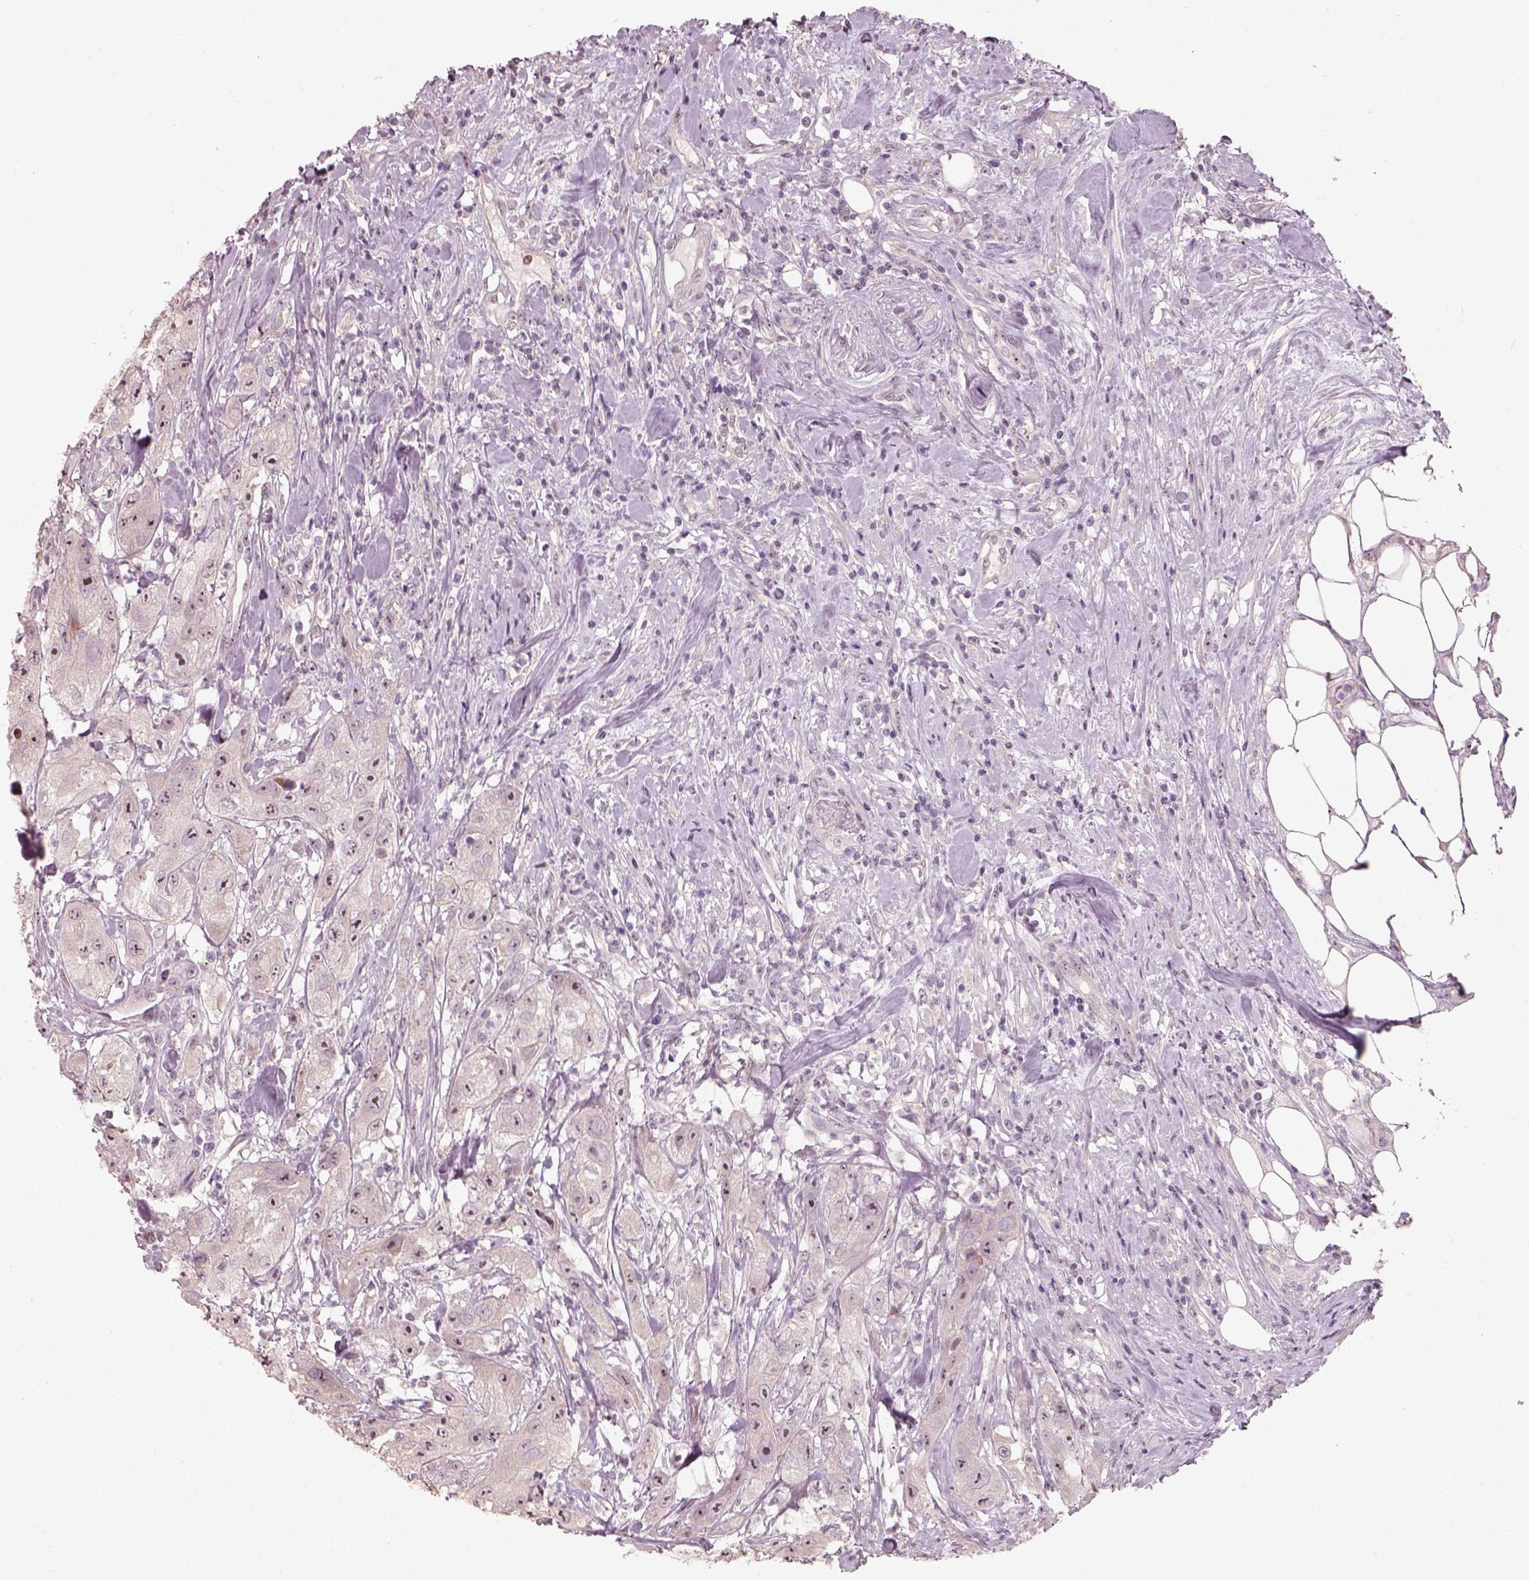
{"staining": {"intensity": "weak", "quantity": ">75%", "location": "nuclear"}, "tissue": "urothelial cancer", "cell_type": "Tumor cells", "image_type": "cancer", "snomed": [{"axis": "morphology", "description": "Urothelial carcinoma, High grade"}, {"axis": "topography", "description": "Urinary bladder"}], "caption": "Brown immunohistochemical staining in human high-grade urothelial carcinoma displays weak nuclear positivity in about >75% of tumor cells. (brown staining indicates protein expression, while blue staining denotes nuclei).", "gene": "CDS1", "patient": {"sex": "male", "age": 79}}